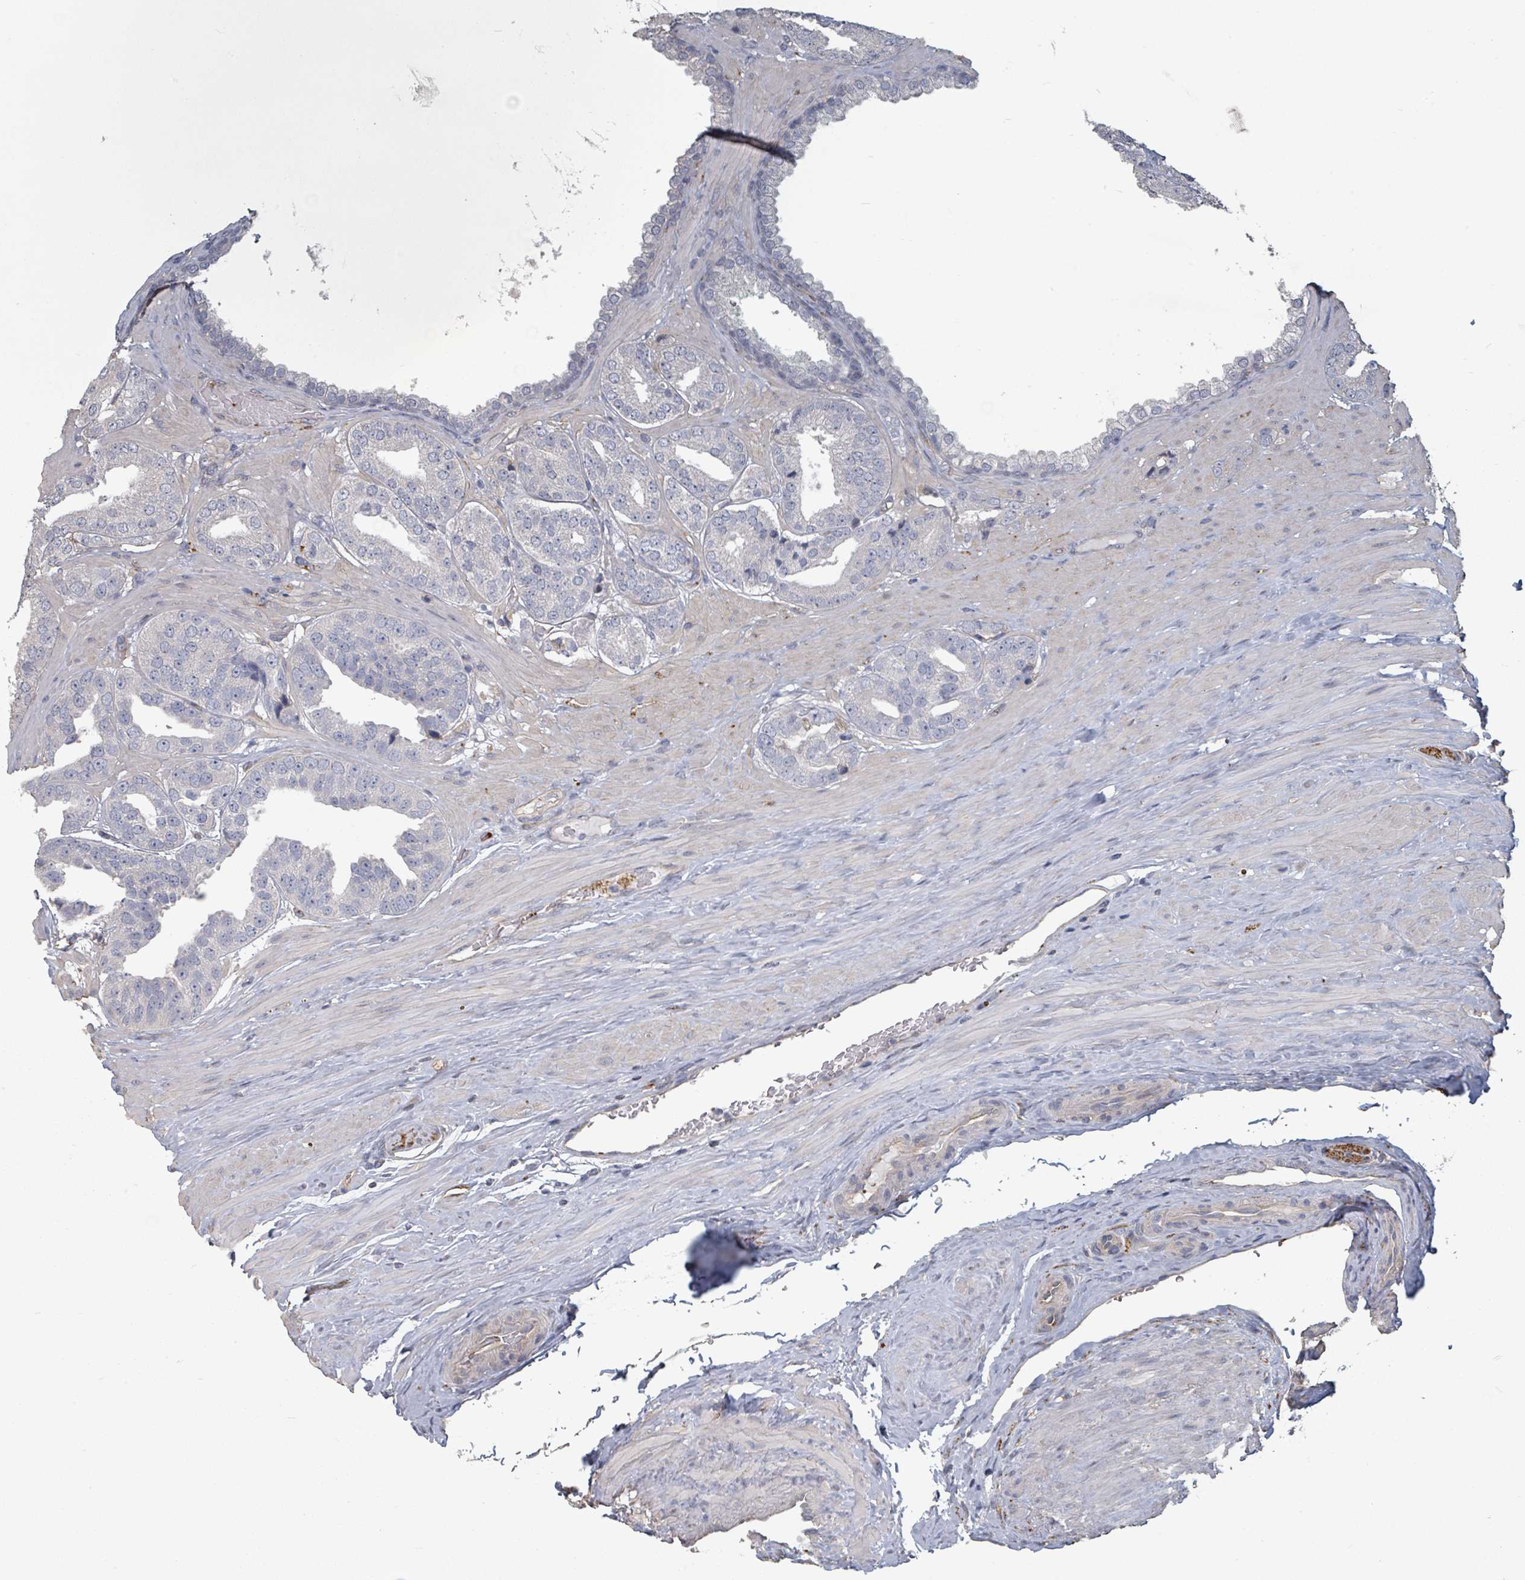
{"staining": {"intensity": "negative", "quantity": "none", "location": "none"}, "tissue": "prostate cancer", "cell_type": "Tumor cells", "image_type": "cancer", "snomed": [{"axis": "morphology", "description": "Adenocarcinoma, High grade"}, {"axis": "topography", "description": "Prostate"}], "caption": "Immunohistochemistry photomicrograph of human prostate adenocarcinoma (high-grade) stained for a protein (brown), which demonstrates no staining in tumor cells.", "gene": "PLAUR", "patient": {"sex": "male", "age": 63}}